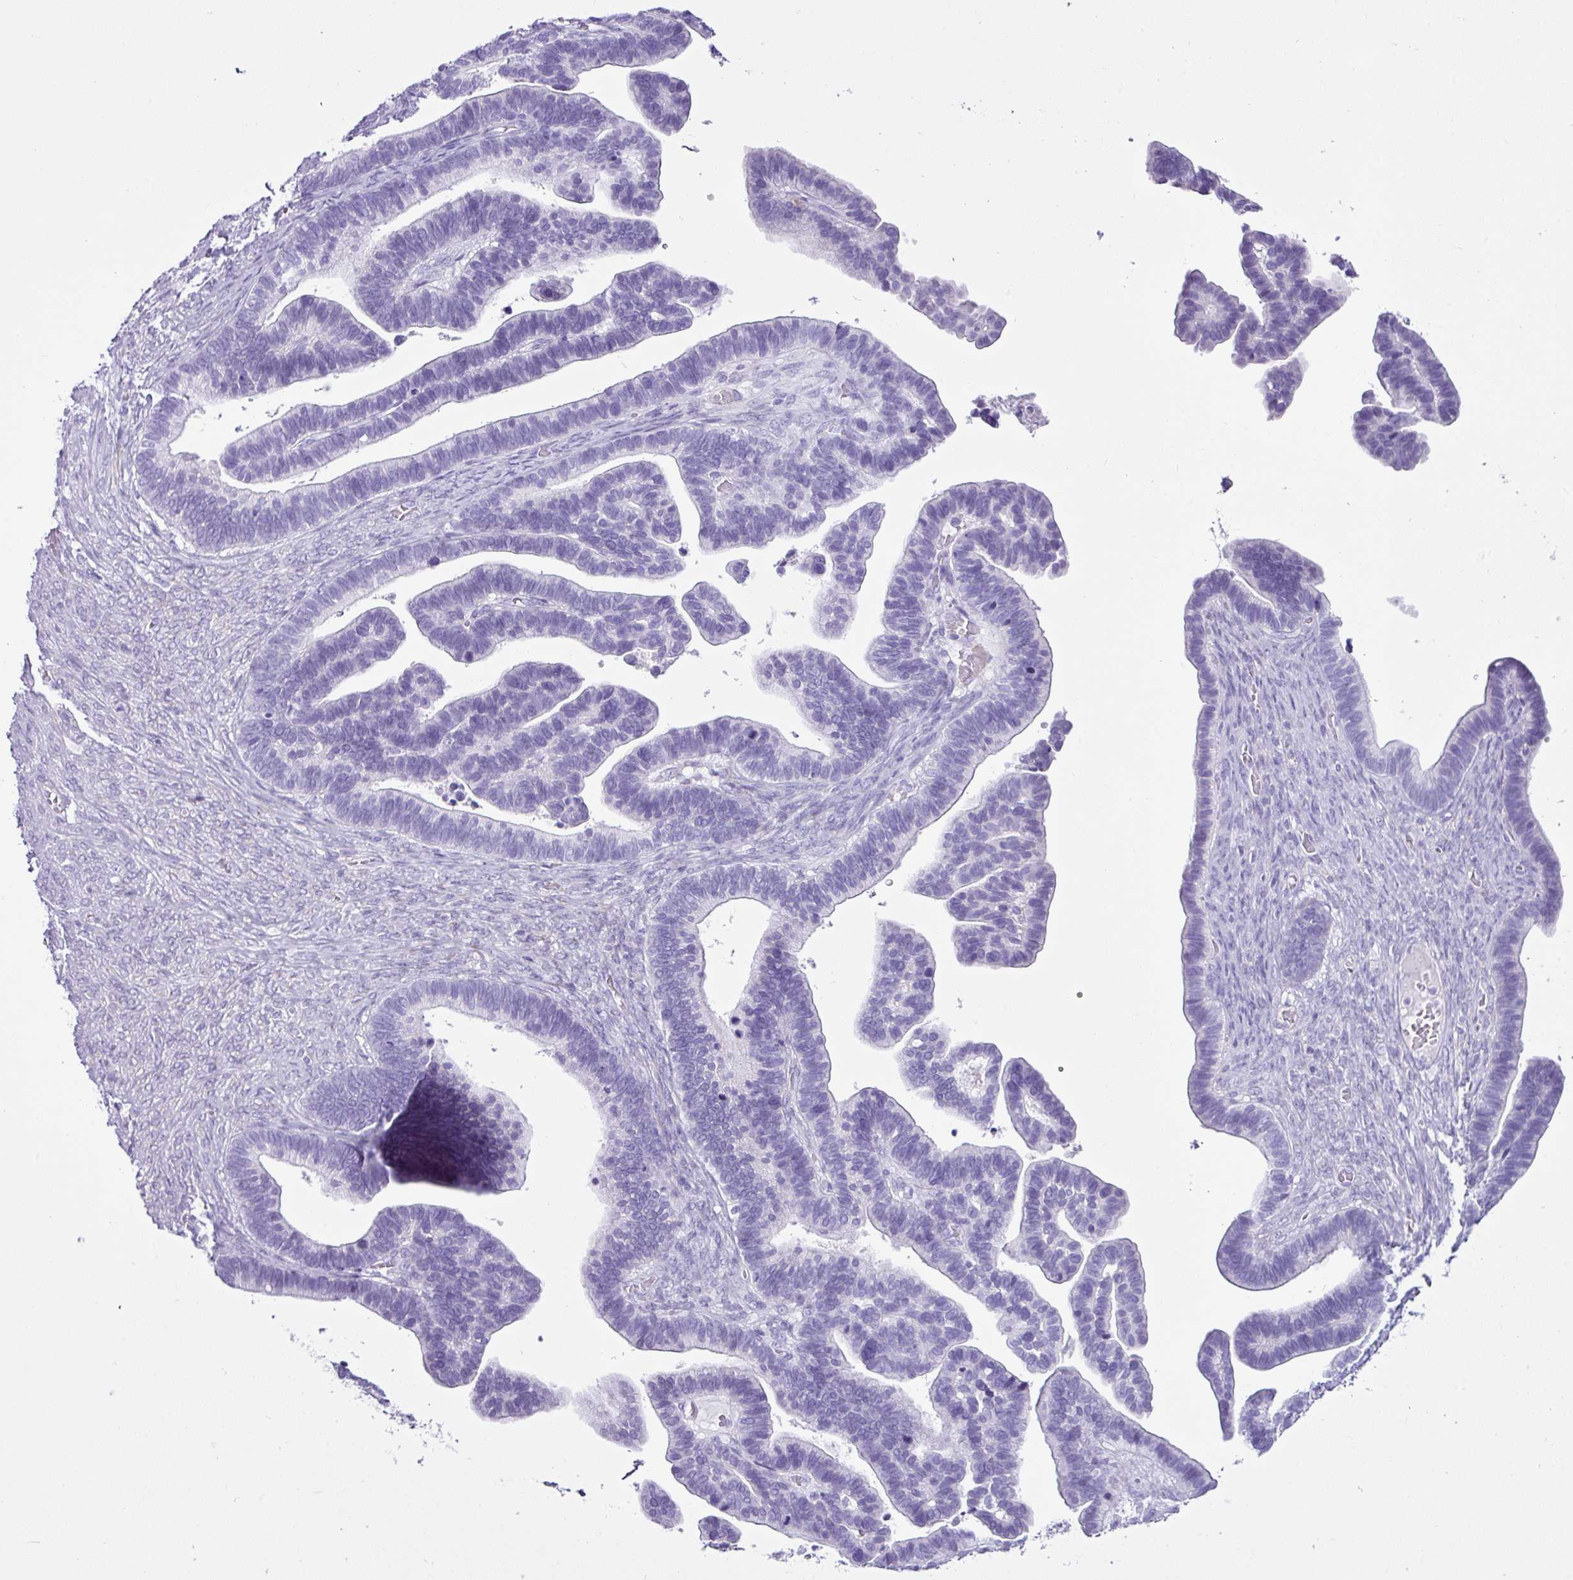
{"staining": {"intensity": "negative", "quantity": "none", "location": "none"}, "tissue": "ovarian cancer", "cell_type": "Tumor cells", "image_type": "cancer", "snomed": [{"axis": "morphology", "description": "Cystadenocarcinoma, serous, NOS"}, {"axis": "topography", "description": "Ovary"}], "caption": "DAB (3,3'-diaminobenzidine) immunohistochemical staining of ovarian cancer exhibits no significant staining in tumor cells.", "gene": "LILRB4", "patient": {"sex": "female", "age": 56}}